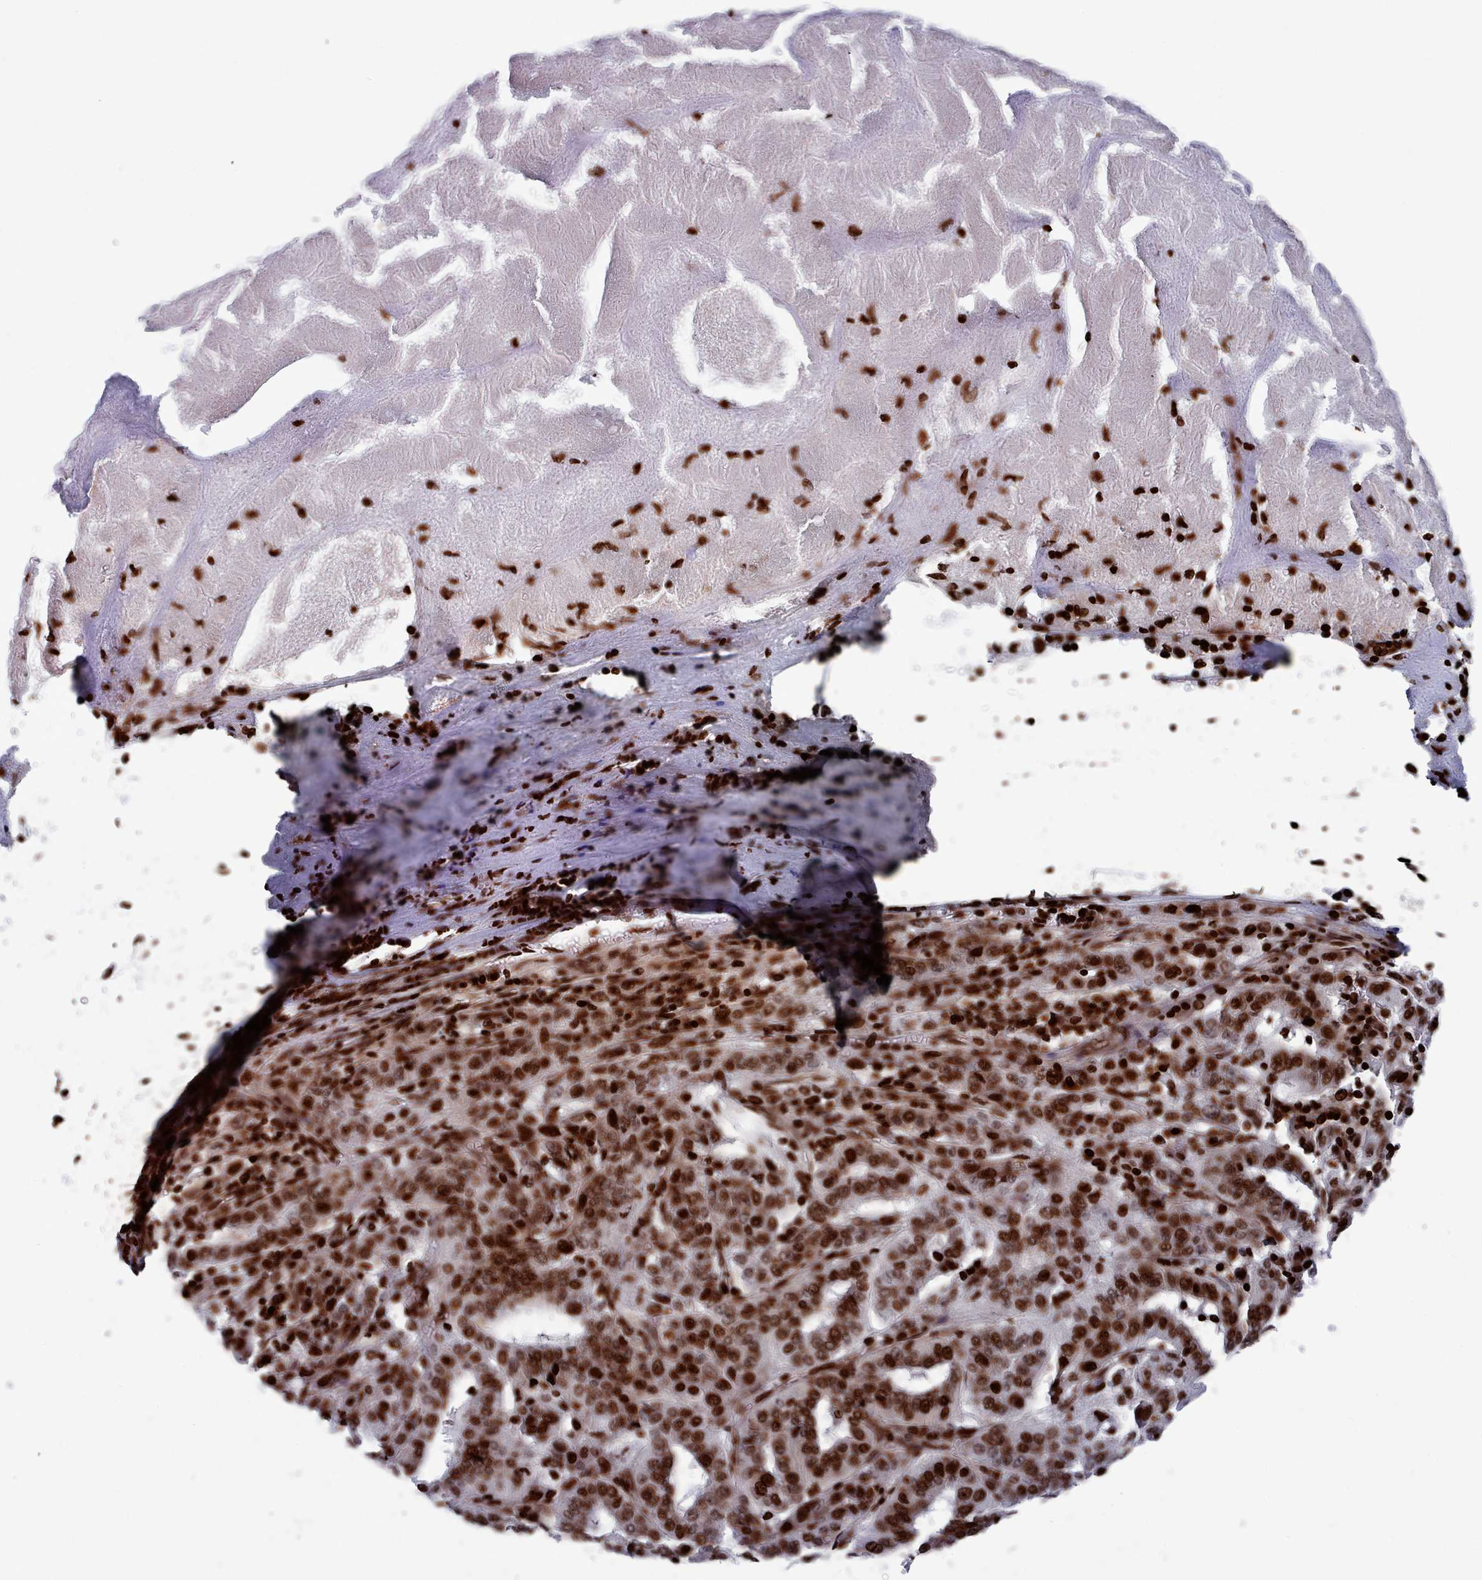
{"staining": {"intensity": "strong", "quantity": ">75%", "location": "nuclear"}, "tissue": "pancreatic cancer", "cell_type": "Tumor cells", "image_type": "cancer", "snomed": [{"axis": "morphology", "description": "Adenocarcinoma, NOS"}, {"axis": "topography", "description": "Pancreas"}], "caption": "Approximately >75% of tumor cells in human adenocarcinoma (pancreatic) display strong nuclear protein expression as visualized by brown immunohistochemical staining.", "gene": "PCDHB12", "patient": {"sex": "male", "age": 63}}